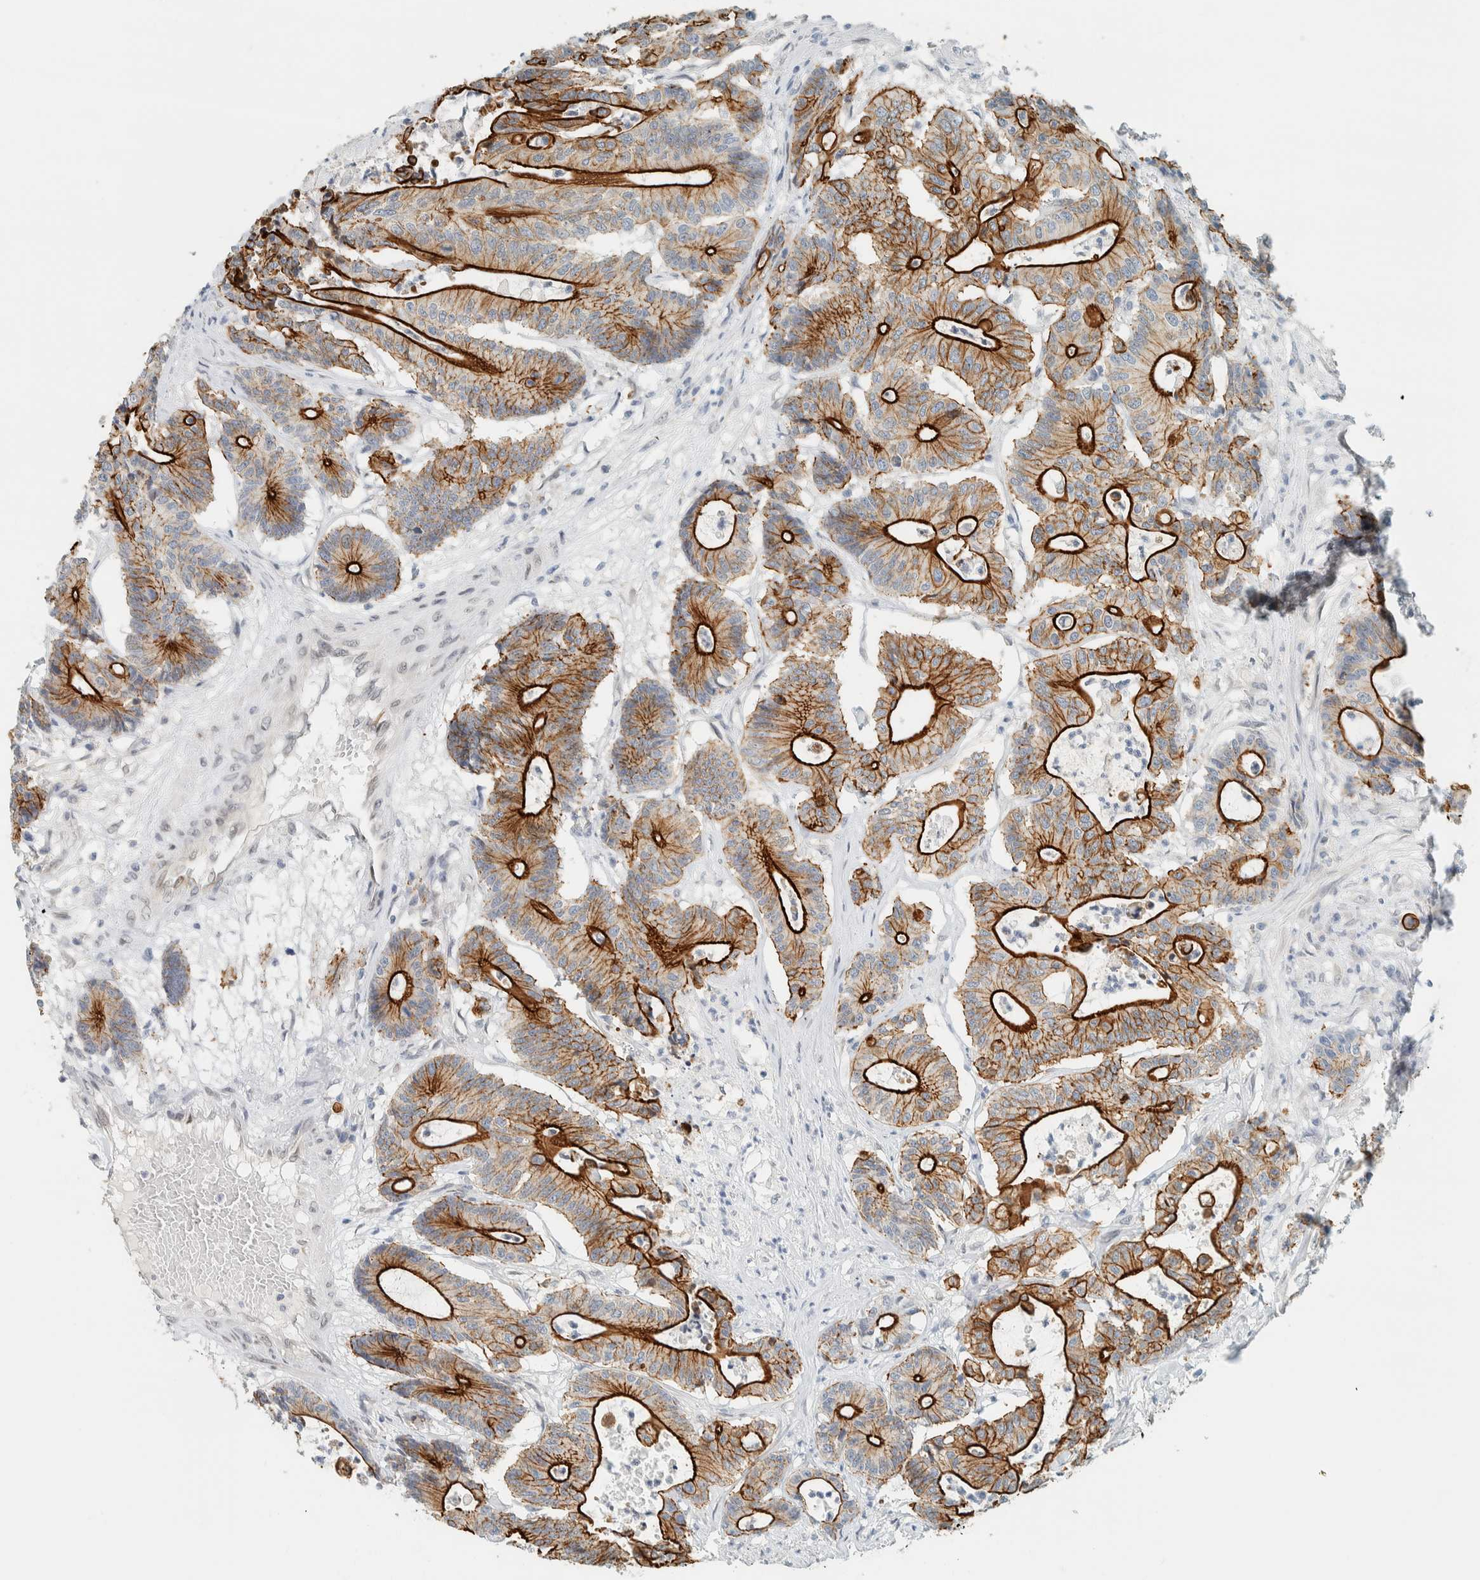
{"staining": {"intensity": "strong", "quantity": "25%-75%", "location": "cytoplasmic/membranous"}, "tissue": "colorectal cancer", "cell_type": "Tumor cells", "image_type": "cancer", "snomed": [{"axis": "morphology", "description": "Adenocarcinoma, NOS"}, {"axis": "topography", "description": "Colon"}], "caption": "High-magnification brightfield microscopy of colorectal cancer stained with DAB (brown) and counterstained with hematoxylin (blue). tumor cells exhibit strong cytoplasmic/membranous expression is seen in approximately25%-75% of cells.", "gene": "C1QTNF12", "patient": {"sex": "female", "age": 84}}